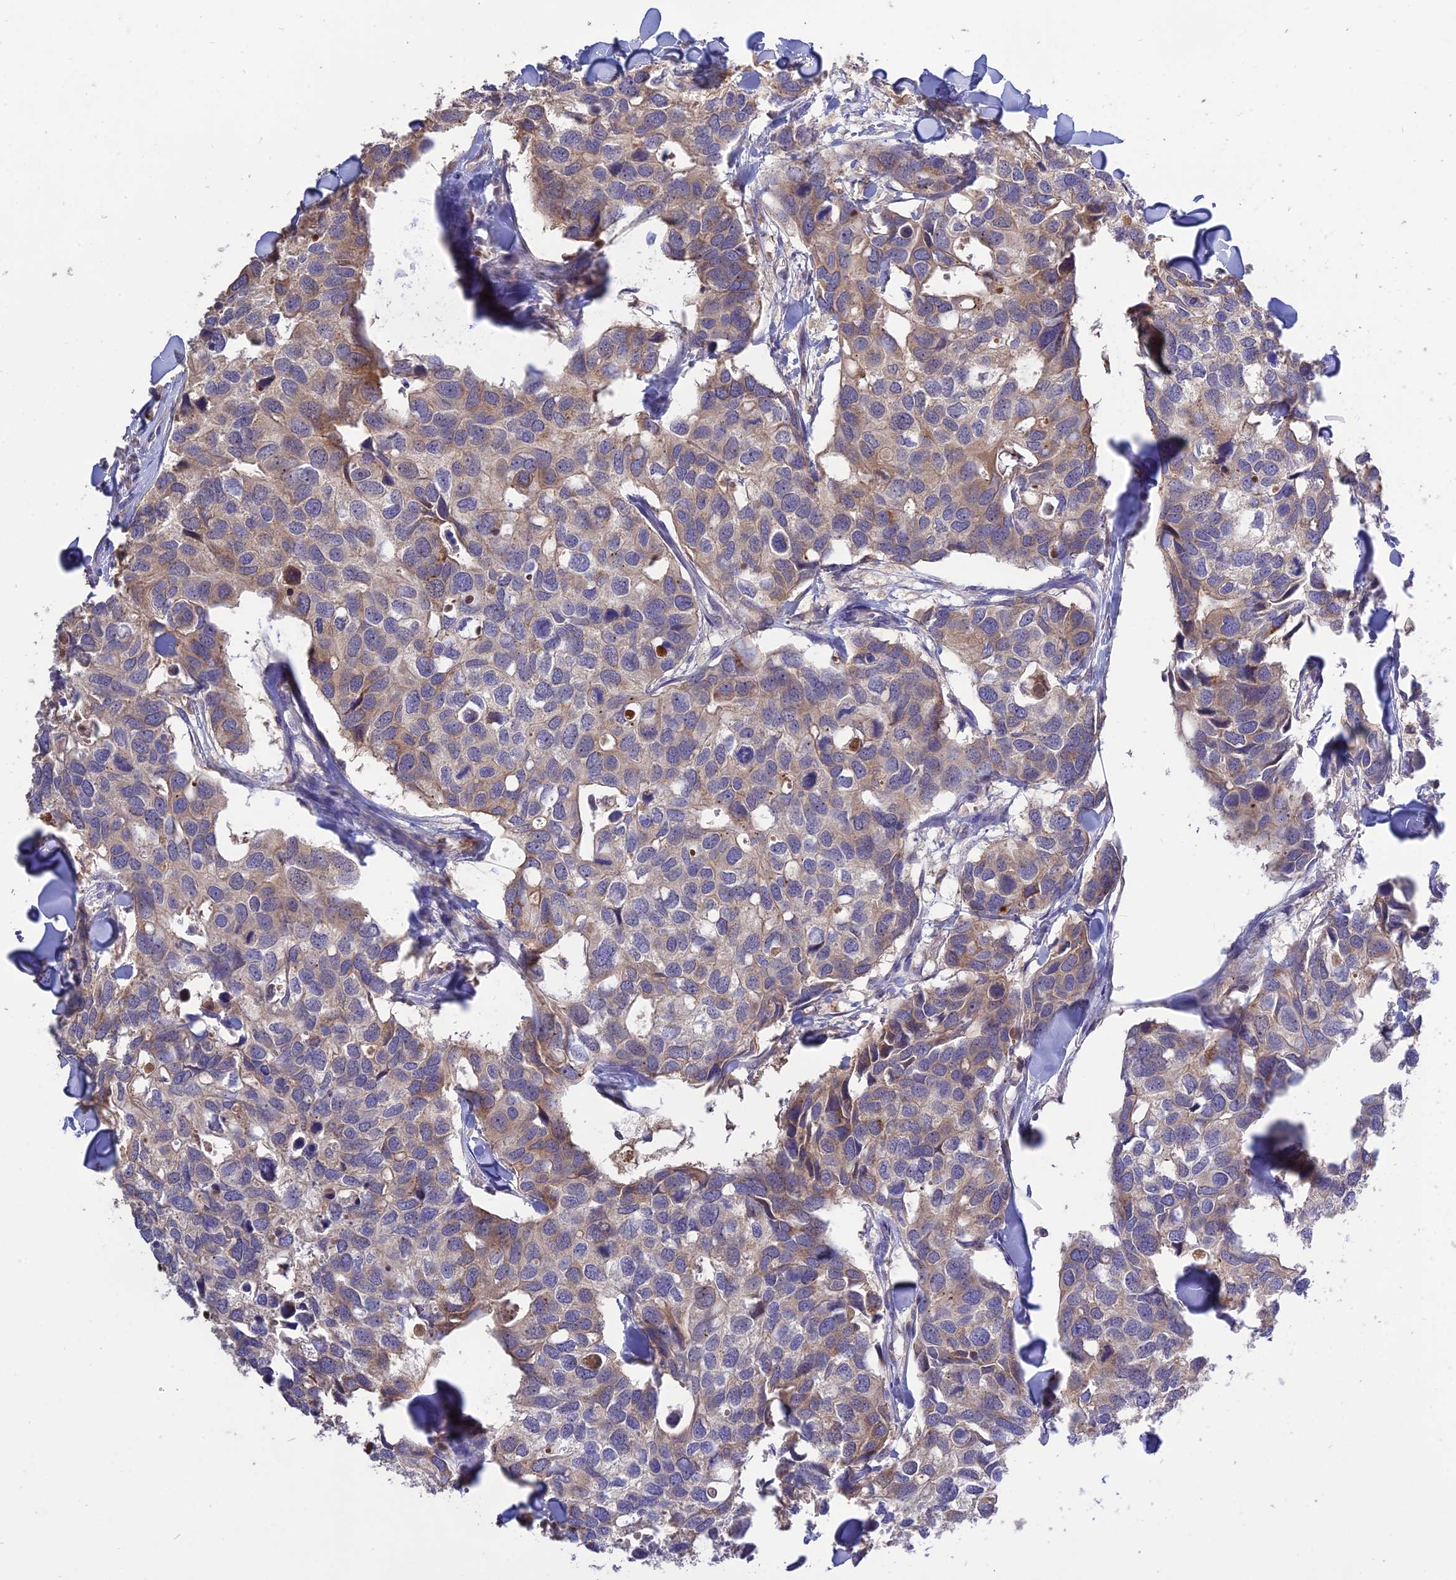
{"staining": {"intensity": "weak", "quantity": "<25%", "location": "cytoplasmic/membranous"}, "tissue": "breast cancer", "cell_type": "Tumor cells", "image_type": "cancer", "snomed": [{"axis": "morphology", "description": "Duct carcinoma"}, {"axis": "topography", "description": "Breast"}], "caption": "The immunohistochemistry image has no significant positivity in tumor cells of intraductal carcinoma (breast) tissue. (Stains: DAB (3,3'-diaminobenzidine) immunohistochemistry (IHC) with hematoxylin counter stain, Microscopy: brightfield microscopy at high magnification).", "gene": "NUDT8", "patient": {"sex": "female", "age": 83}}